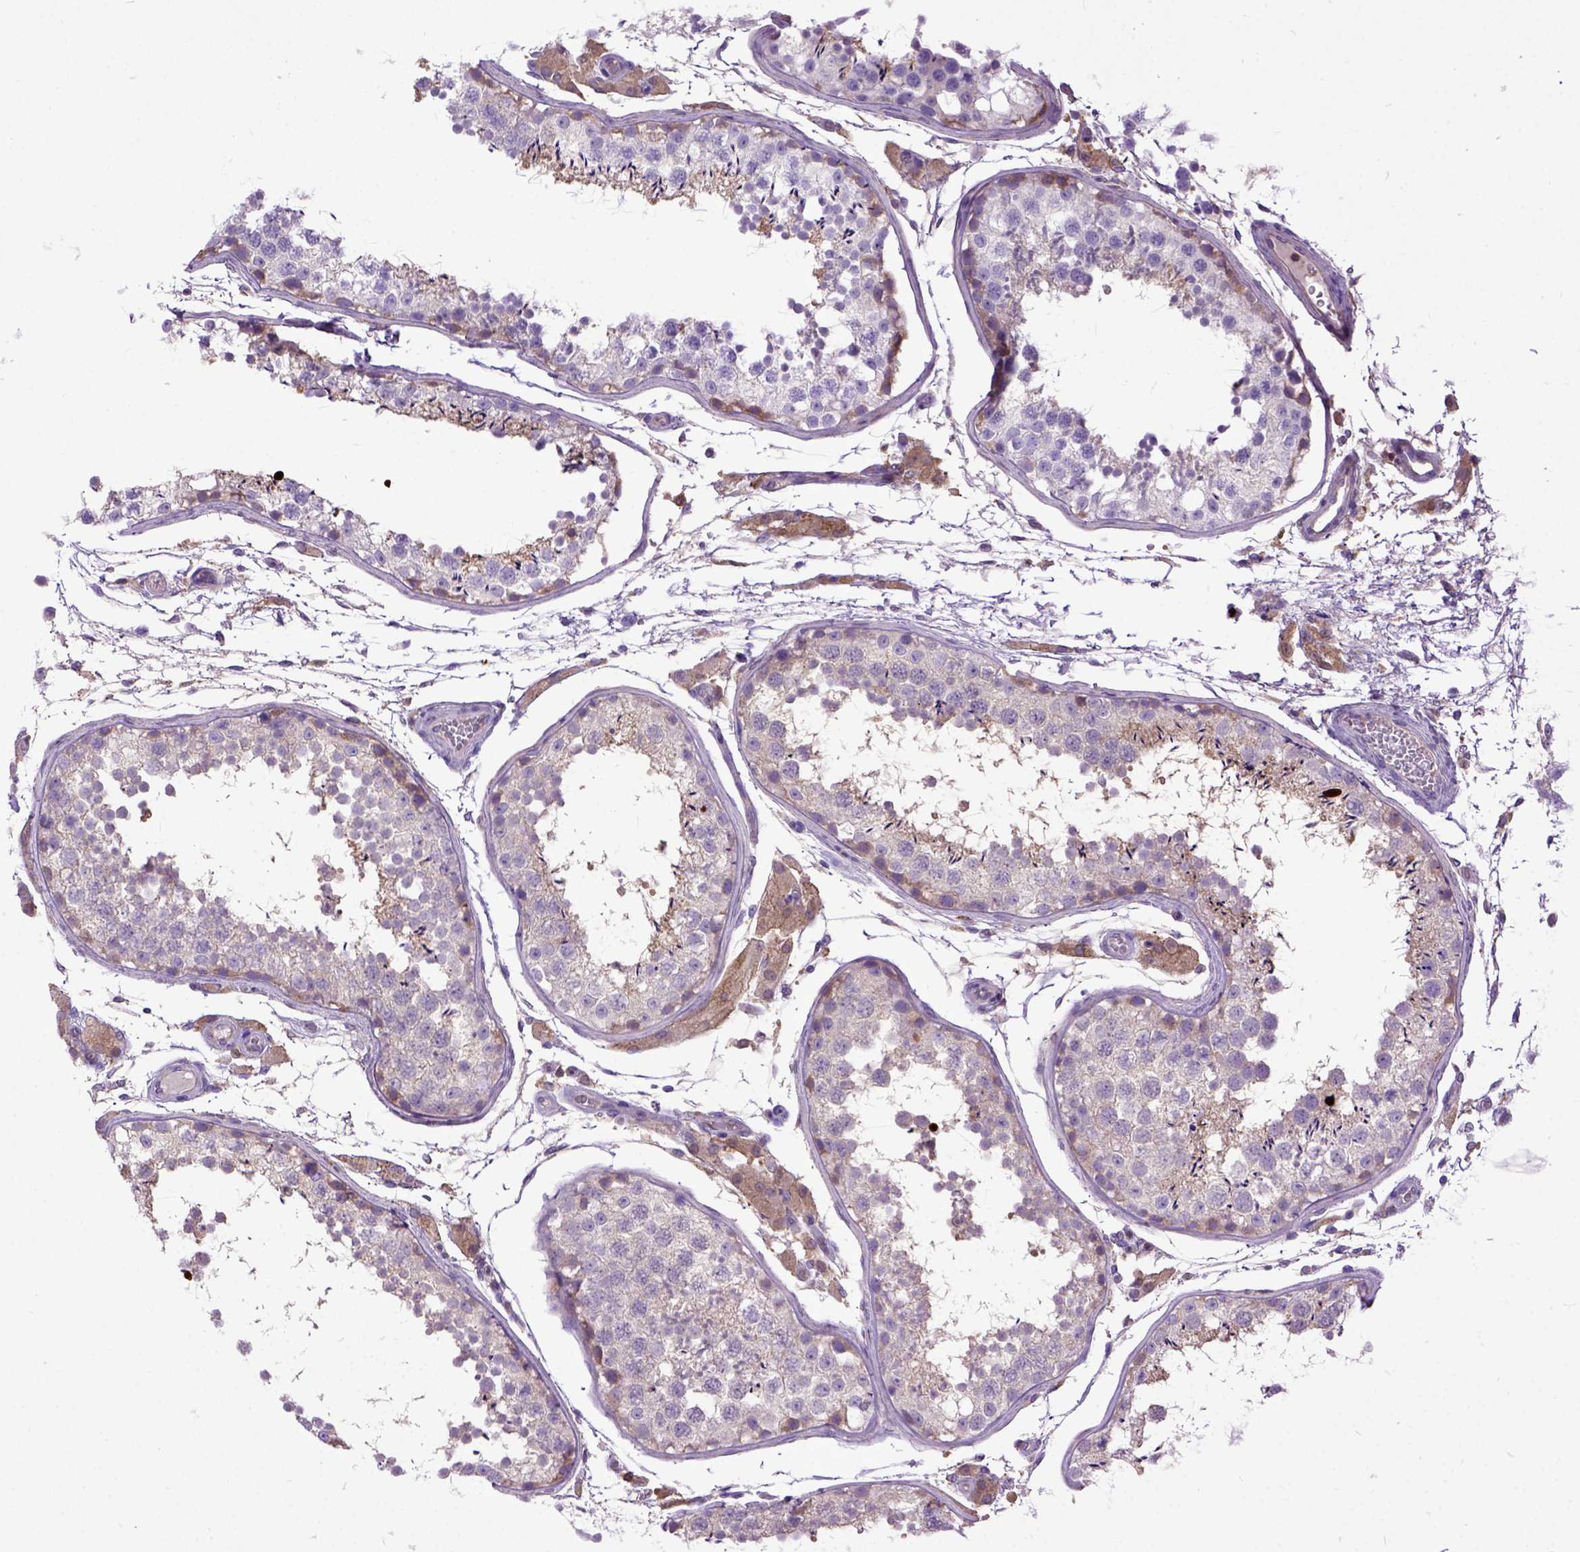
{"staining": {"intensity": "weak", "quantity": "<25%", "location": "cytoplasmic/membranous"}, "tissue": "testis", "cell_type": "Cells in seminiferous ducts", "image_type": "normal", "snomed": [{"axis": "morphology", "description": "Normal tissue, NOS"}, {"axis": "topography", "description": "Testis"}], "caption": "Protein analysis of unremarkable testis shows no significant staining in cells in seminiferous ducts.", "gene": "NAMPT", "patient": {"sex": "male", "age": 29}}